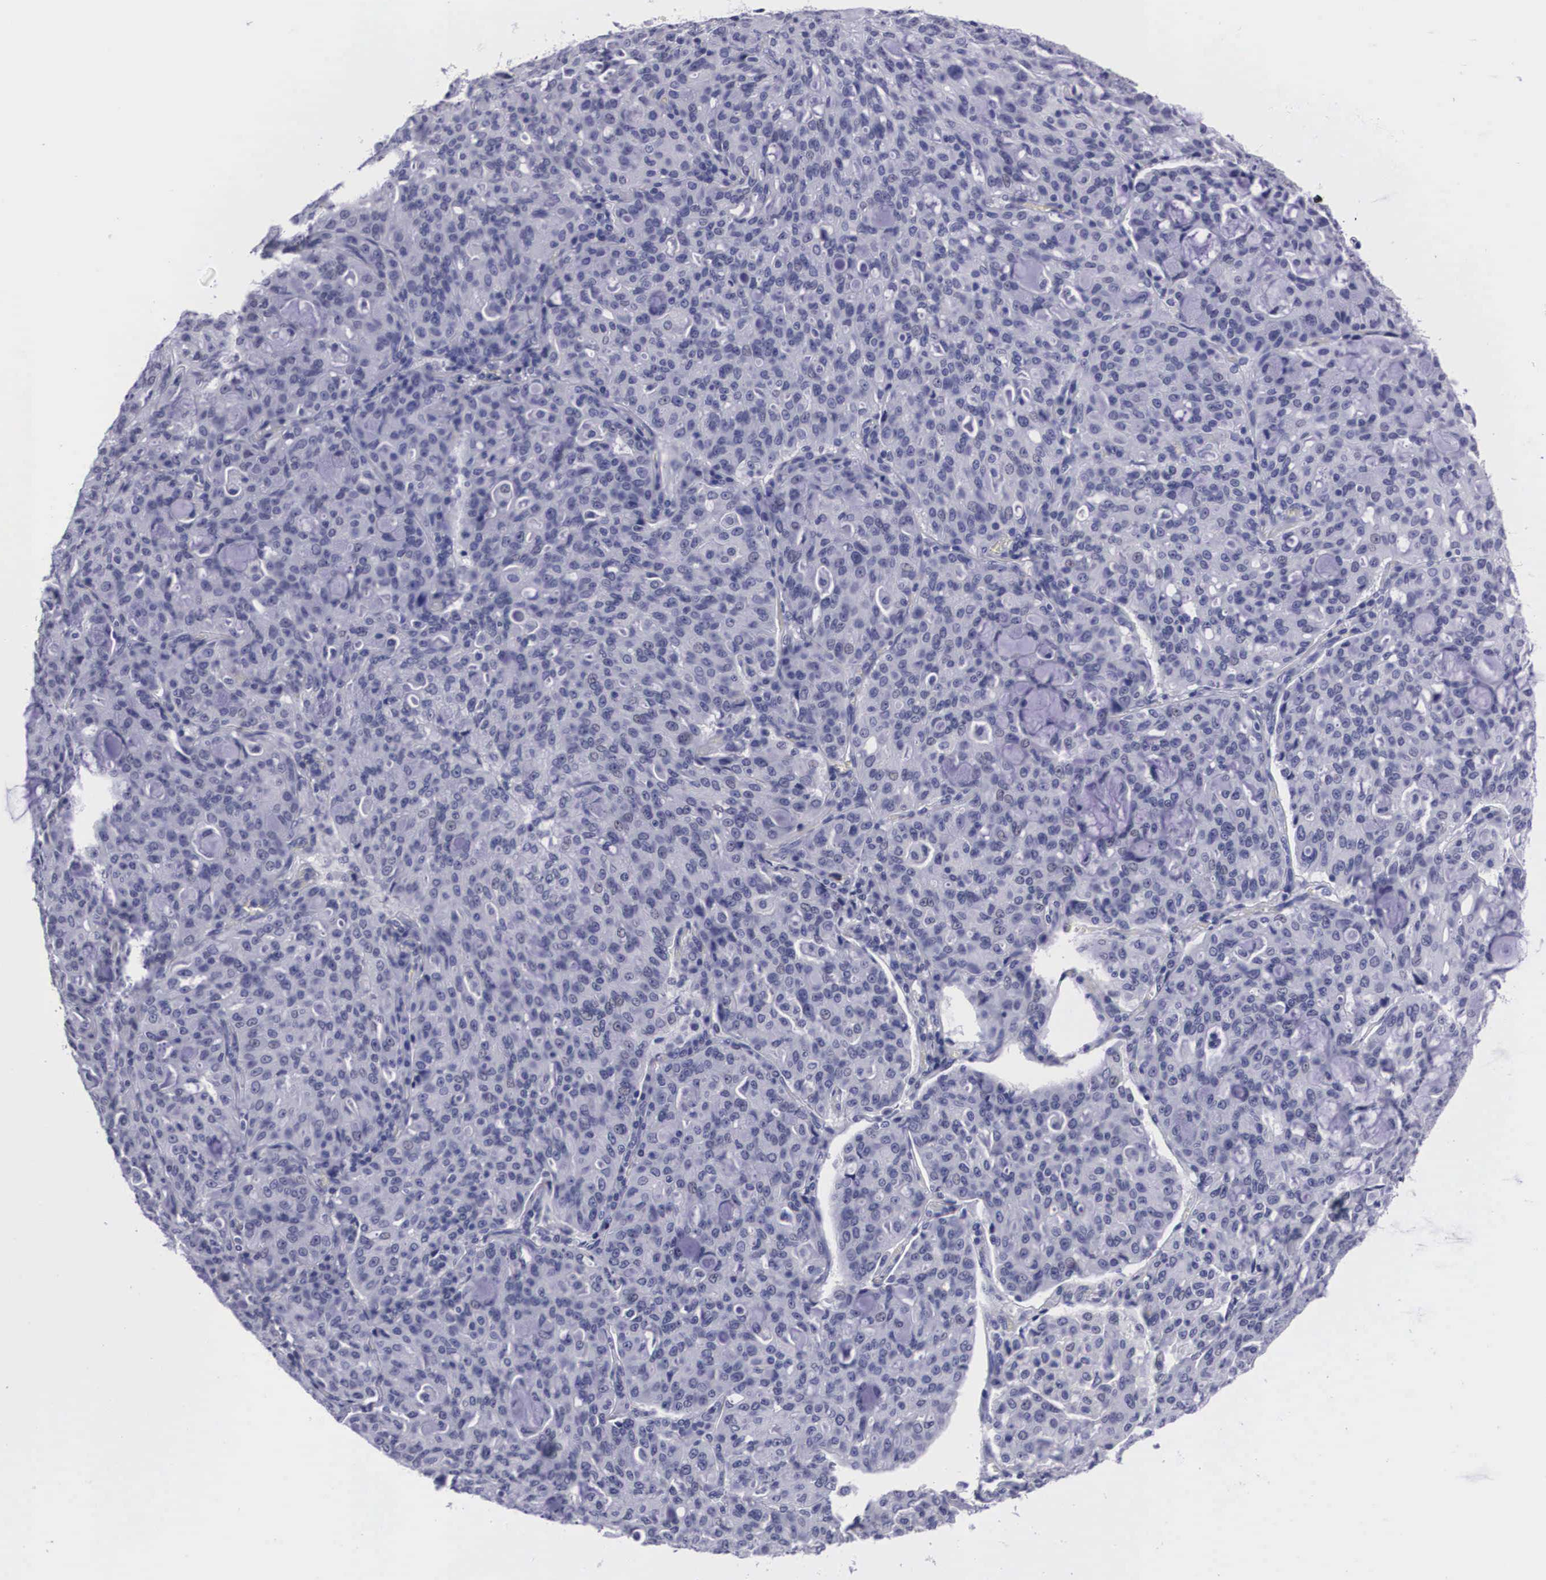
{"staining": {"intensity": "negative", "quantity": "none", "location": "none"}, "tissue": "lung cancer", "cell_type": "Tumor cells", "image_type": "cancer", "snomed": [{"axis": "morphology", "description": "Adenocarcinoma, NOS"}, {"axis": "topography", "description": "Lung"}], "caption": "A micrograph of human lung adenocarcinoma is negative for staining in tumor cells. (DAB immunohistochemistry (IHC), high magnification).", "gene": "C22orf31", "patient": {"sex": "female", "age": 44}}